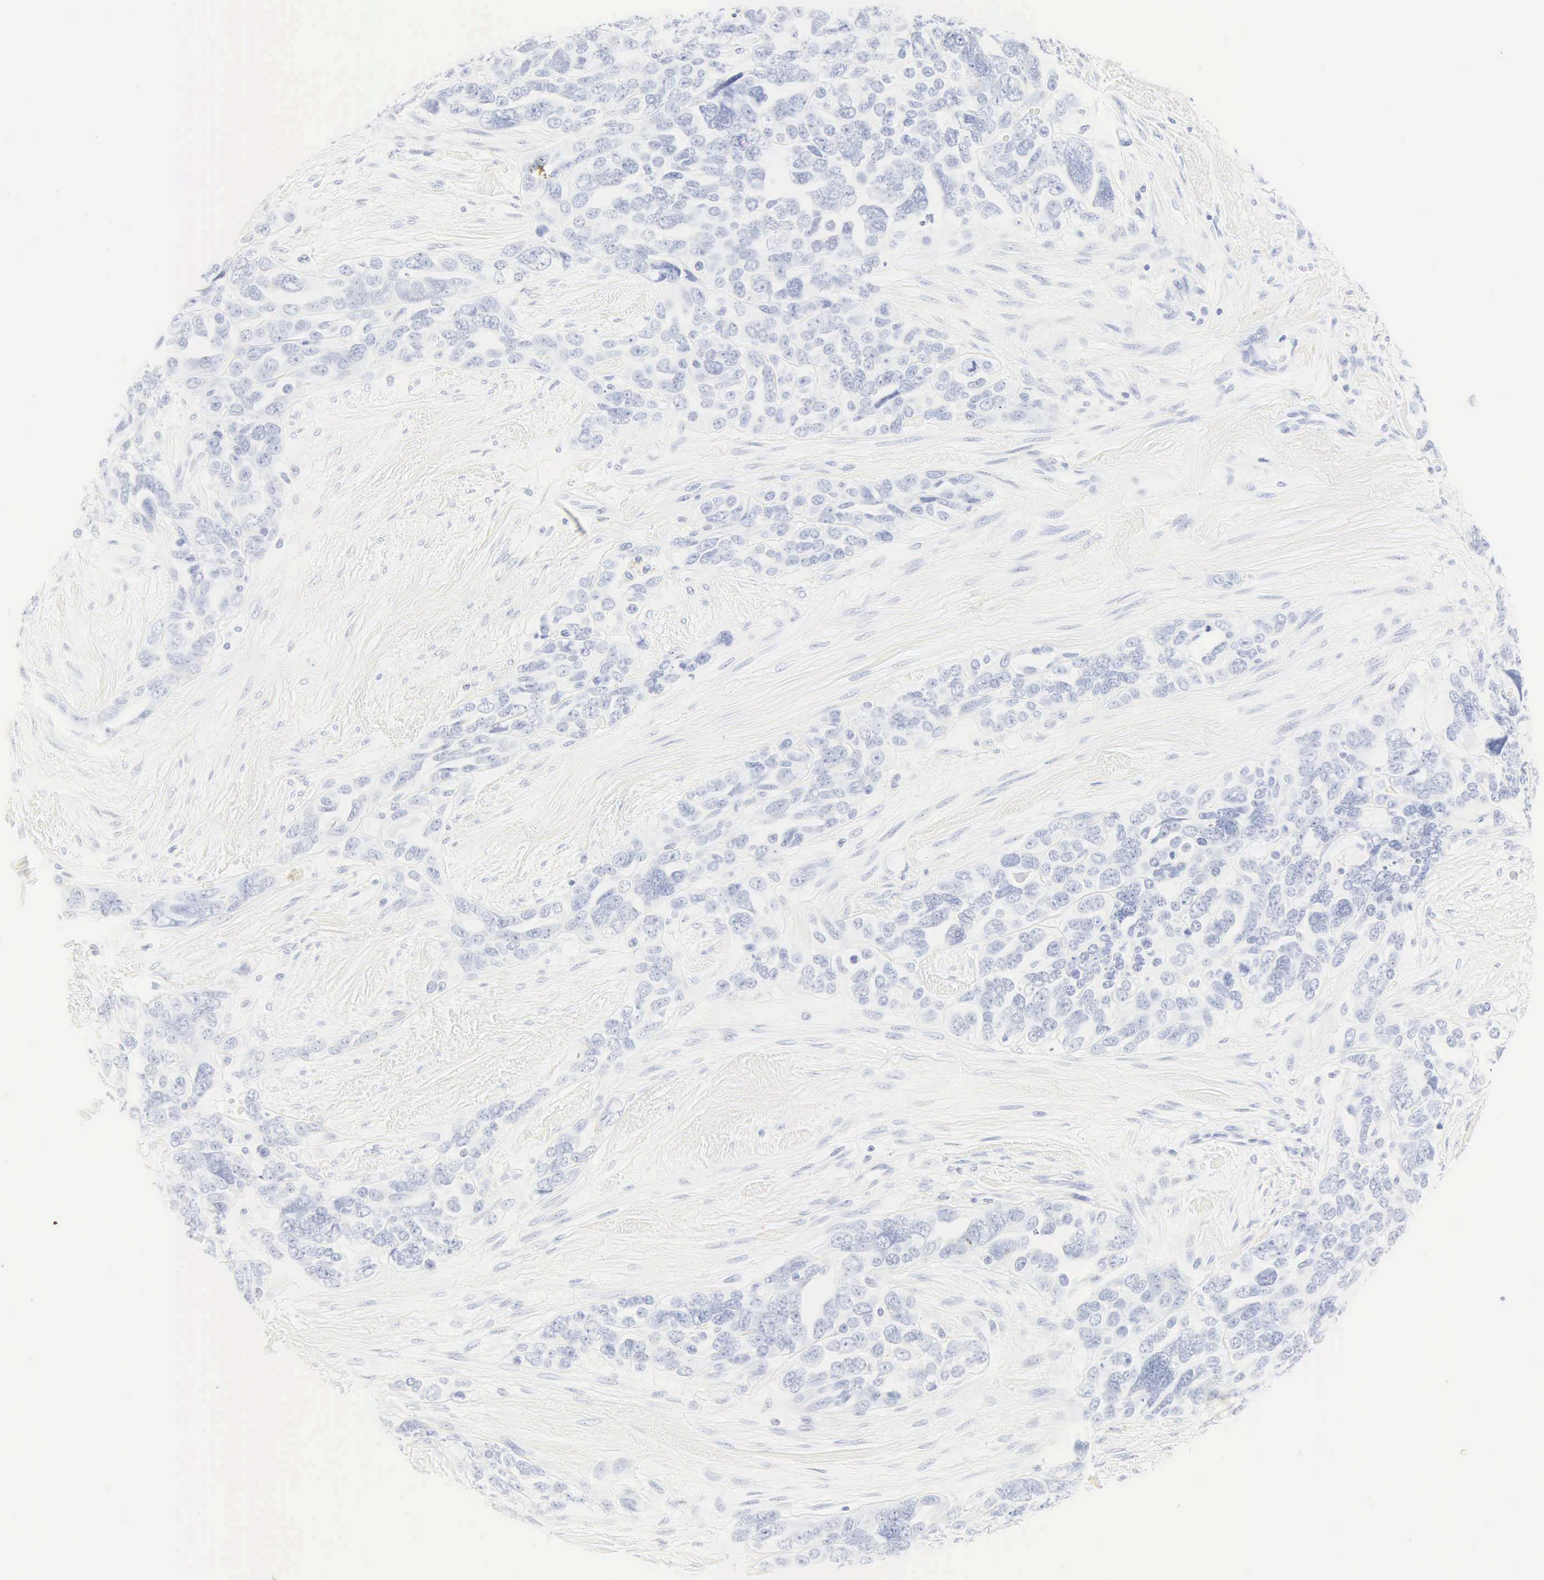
{"staining": {"intensity": "negative", "quantity": "none", "location": "none"}, "tissue": "ovarian cancer", "cell_type": "Tumor cells", "image_type": "cancer", "snomed": [{"axis": "morphology", "description": "Cystadenocarcinoma, serous, NOS"}, {"axis": "topography", "description": "Ovary"}], "caption": "This is an immunohistochemistry histopathology image of ovarian cancer. There is no expression in tumor cells.", "gene": "CGB3", "patient": {"sex": "female", "age": 63}}